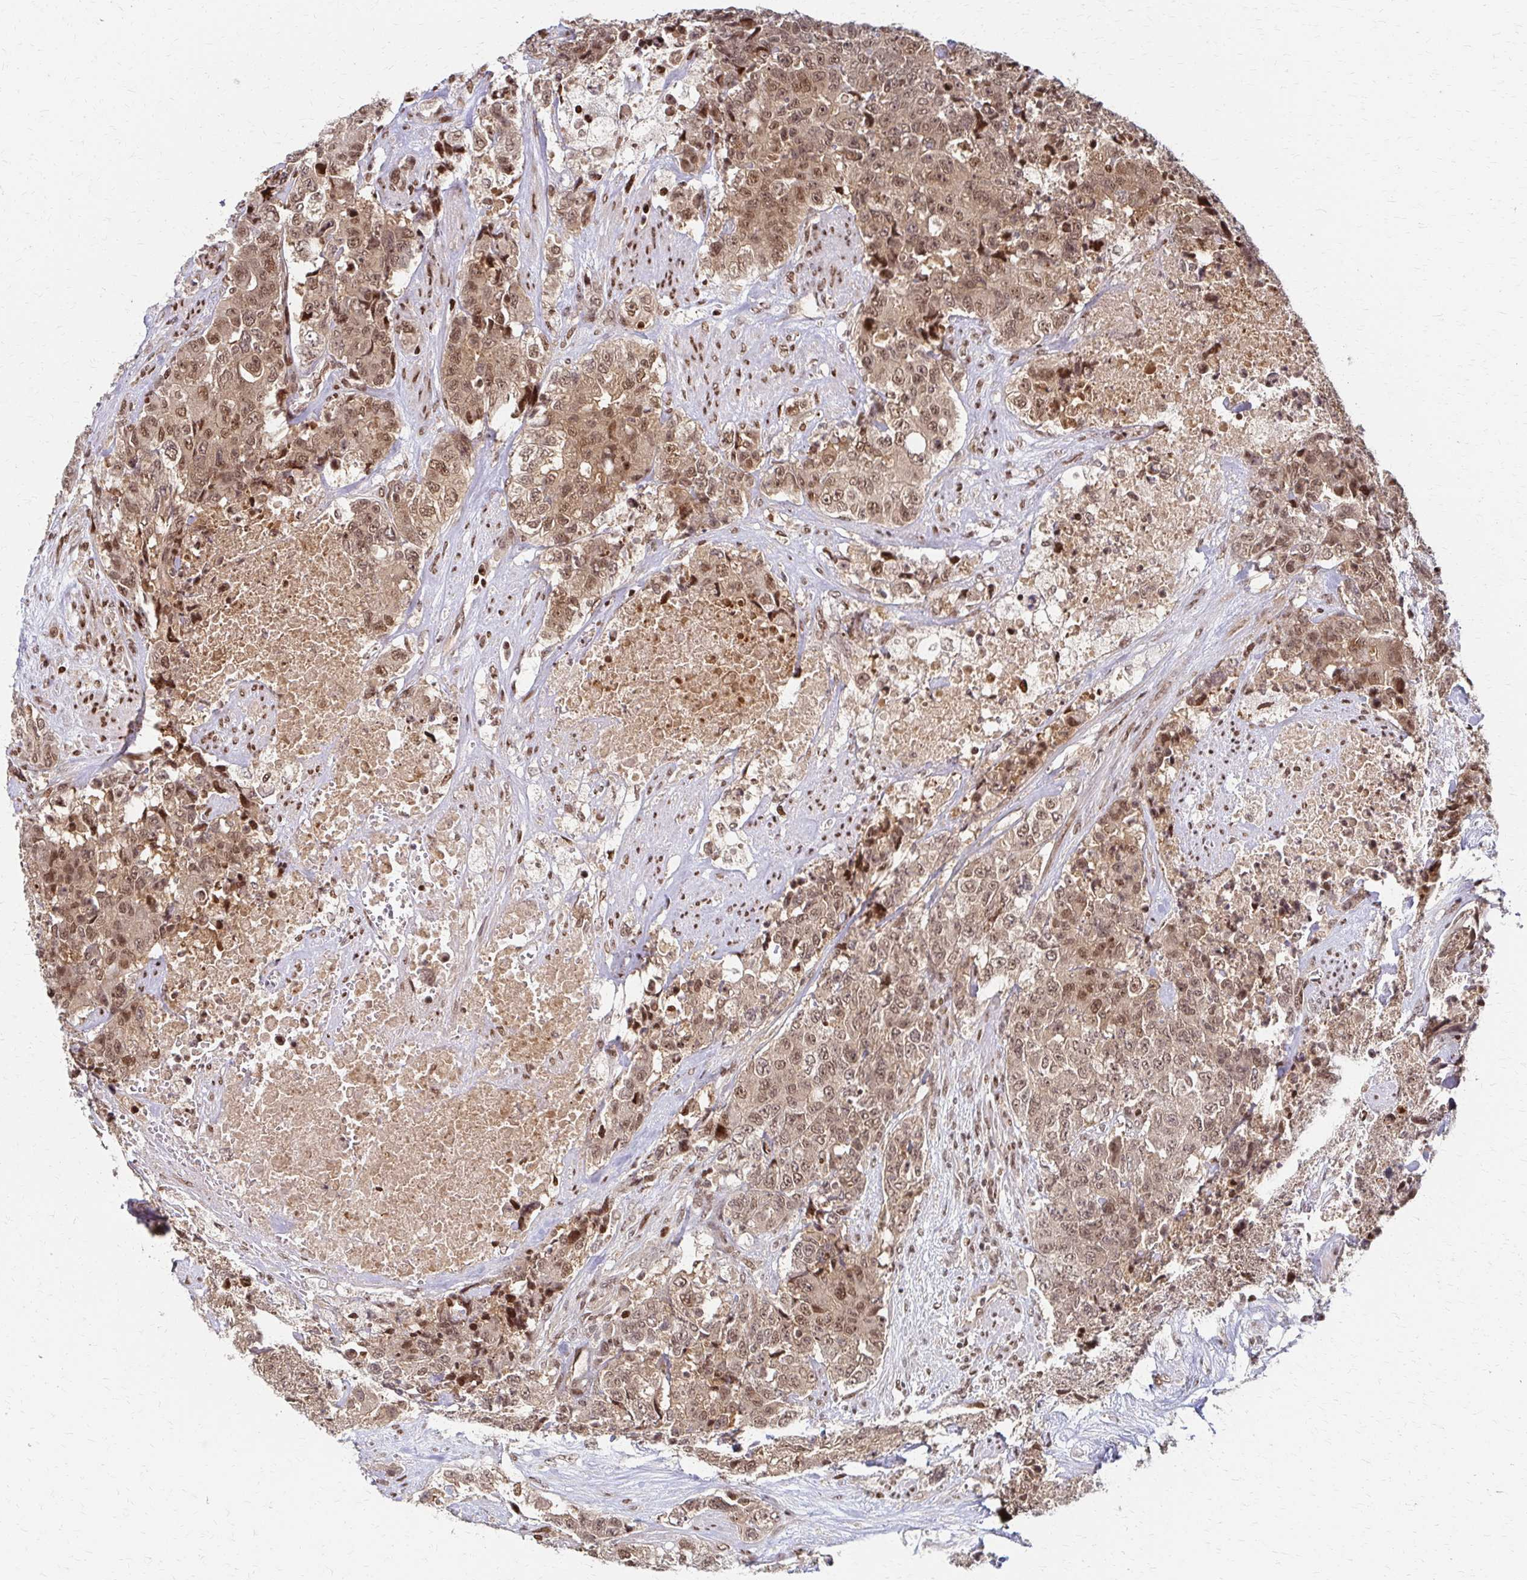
{"staining": {"intensity": "moderate", "quantity": ">75%", "location": "cytoplasmic/membranous,nuclear"}, "tissue": "urothelial cancer", "cell_type": "Tumor cells", "image_type": "cancer", "snomed": [{"axis": "morphology", "description": "Urothelial carcinoma, High grade"}, {"axis": "topography", "description": "Urinary bladder"}], "caption": "Human urothelial cancer stained for a protein (brown) demonstrates moderate cytoplasmic/membranous and nuclear positive expression in about >75% of tumor cells.", "gene": "PSMD7", "patient": {"sex": "female", "age": 78}}